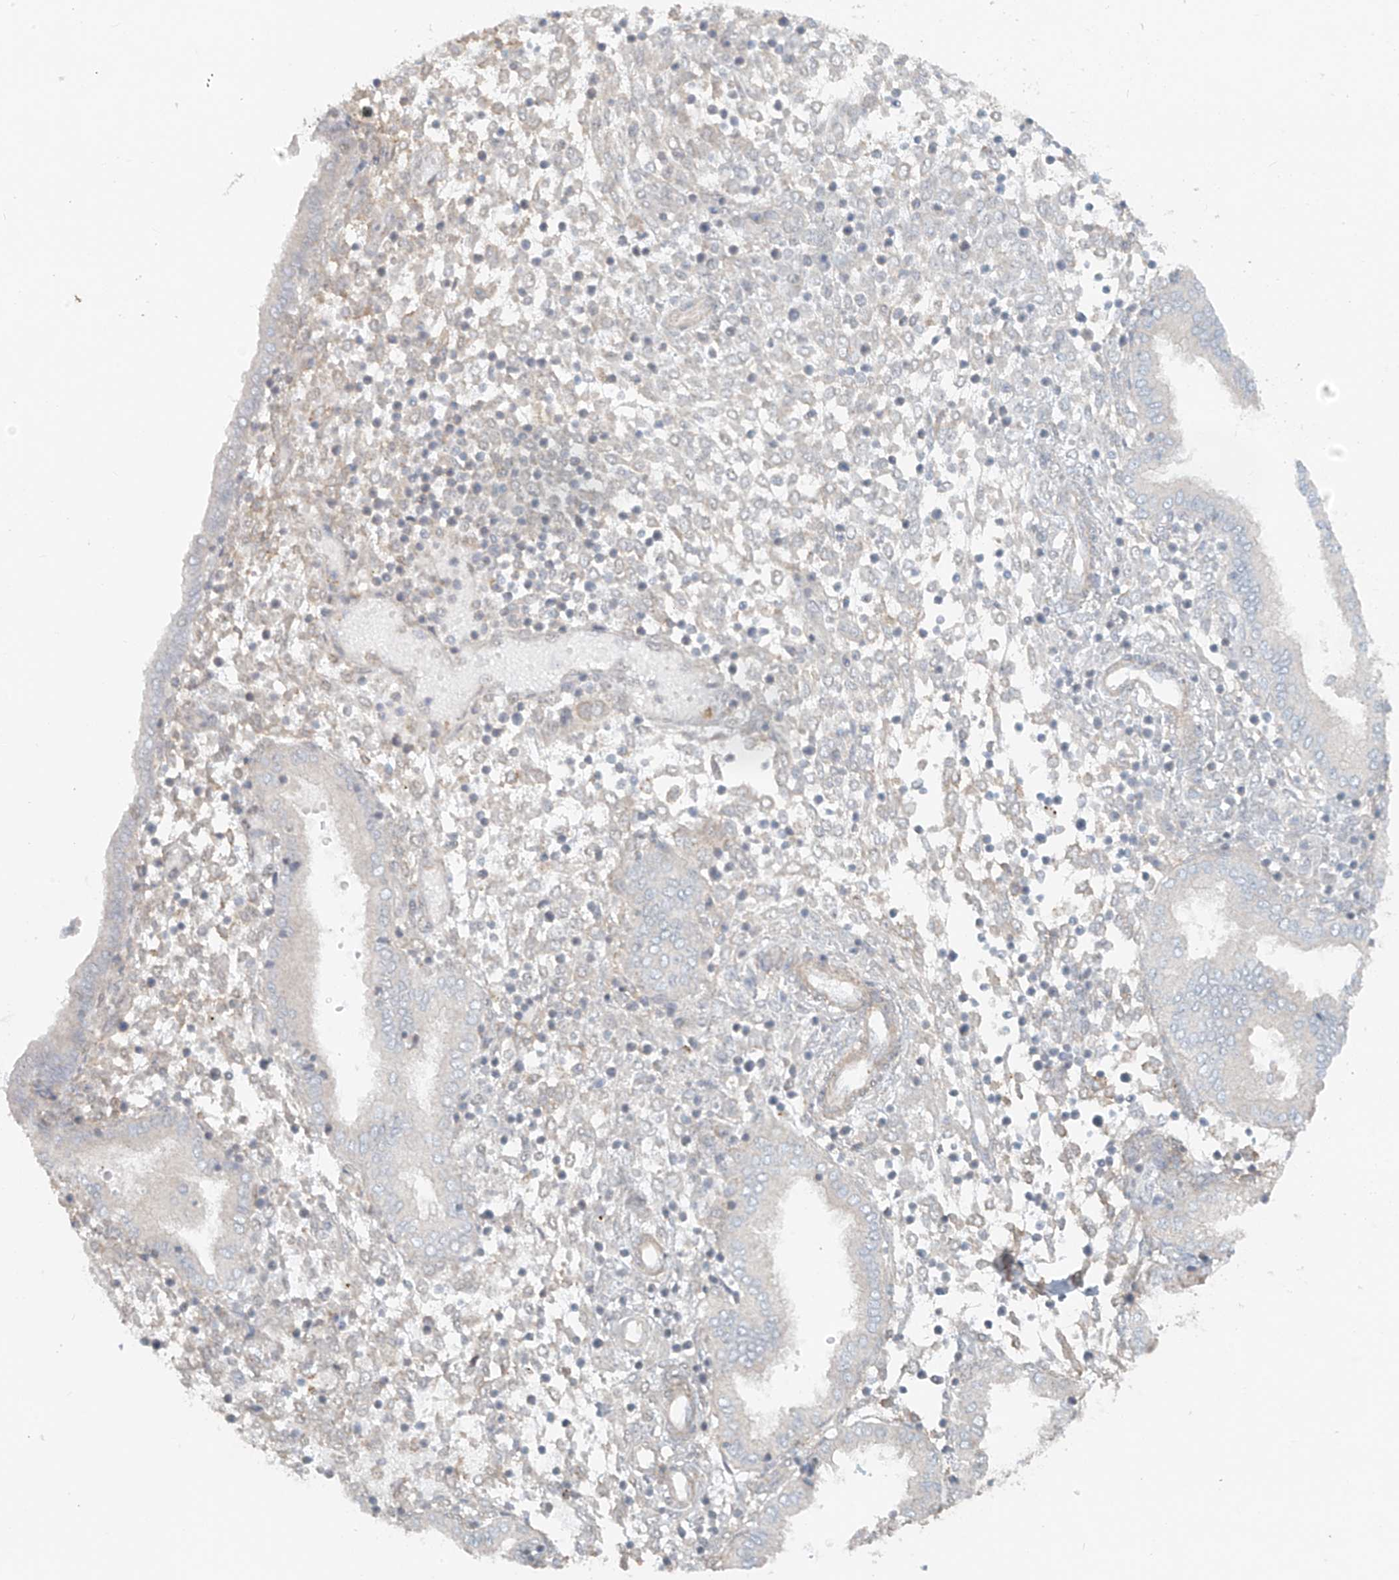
{"staining": {"intensity": "weak", "quantity": "<25%", "location": "cytoplasmic/membranous"}, "tissue": "endometrium", "cell_type": "Cells in endometrial stroma", "image_type": "normal", "snomed": [{"axis": "morphology", "description": "Normal tissue, NOS"}, {"axis": "topography", "description": "Endometrium"}], "caption": "DAB (3,3'-diaminobenzidine) immunohistochemical staining of unremarkable endometrium shows no significant positivity in cells in endometrial stroma.", "gene": "ABCD1", "patient": {"sex": "female", "age": 53}}